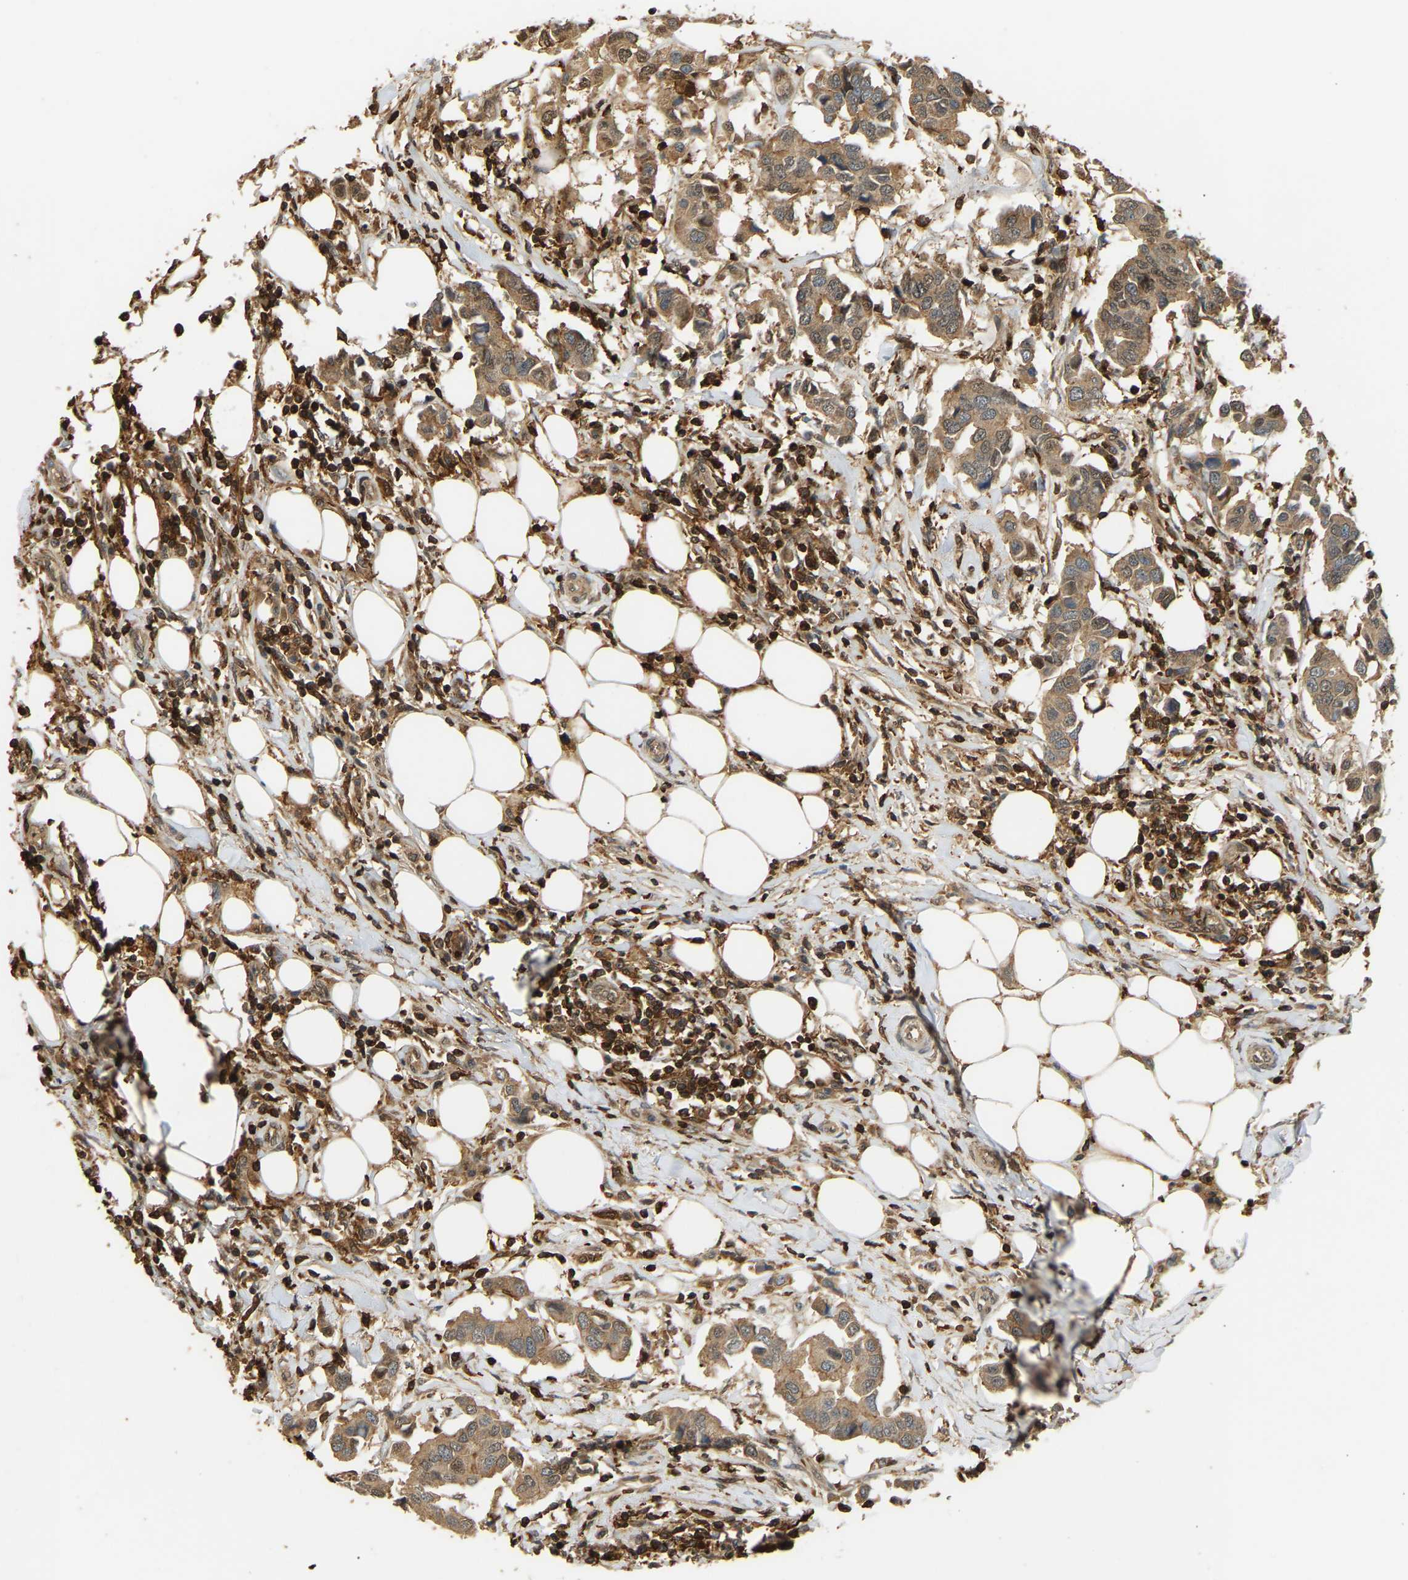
{"staining": {"intensity": "moderate", "quantity": ">75%", "location": "cytoplasmic/membranous"}, "tissue": "breast cancer", "cell_type": "Tumor cells", "image_type": "cancer", "snomed": [{"axis": "morphology", "description": "Duct carcinoma"}, {"axis": "topography", "description": "Breast"}], "caption": "Immunohistochemical staining of human breast cancer (invasive ductal carcinoma) displays moderate cytoplasmic/membranous protein staining in about >75% of tumor cells.", "gene": "GOPC", "patient": {"sex": "female", "age": 80}}